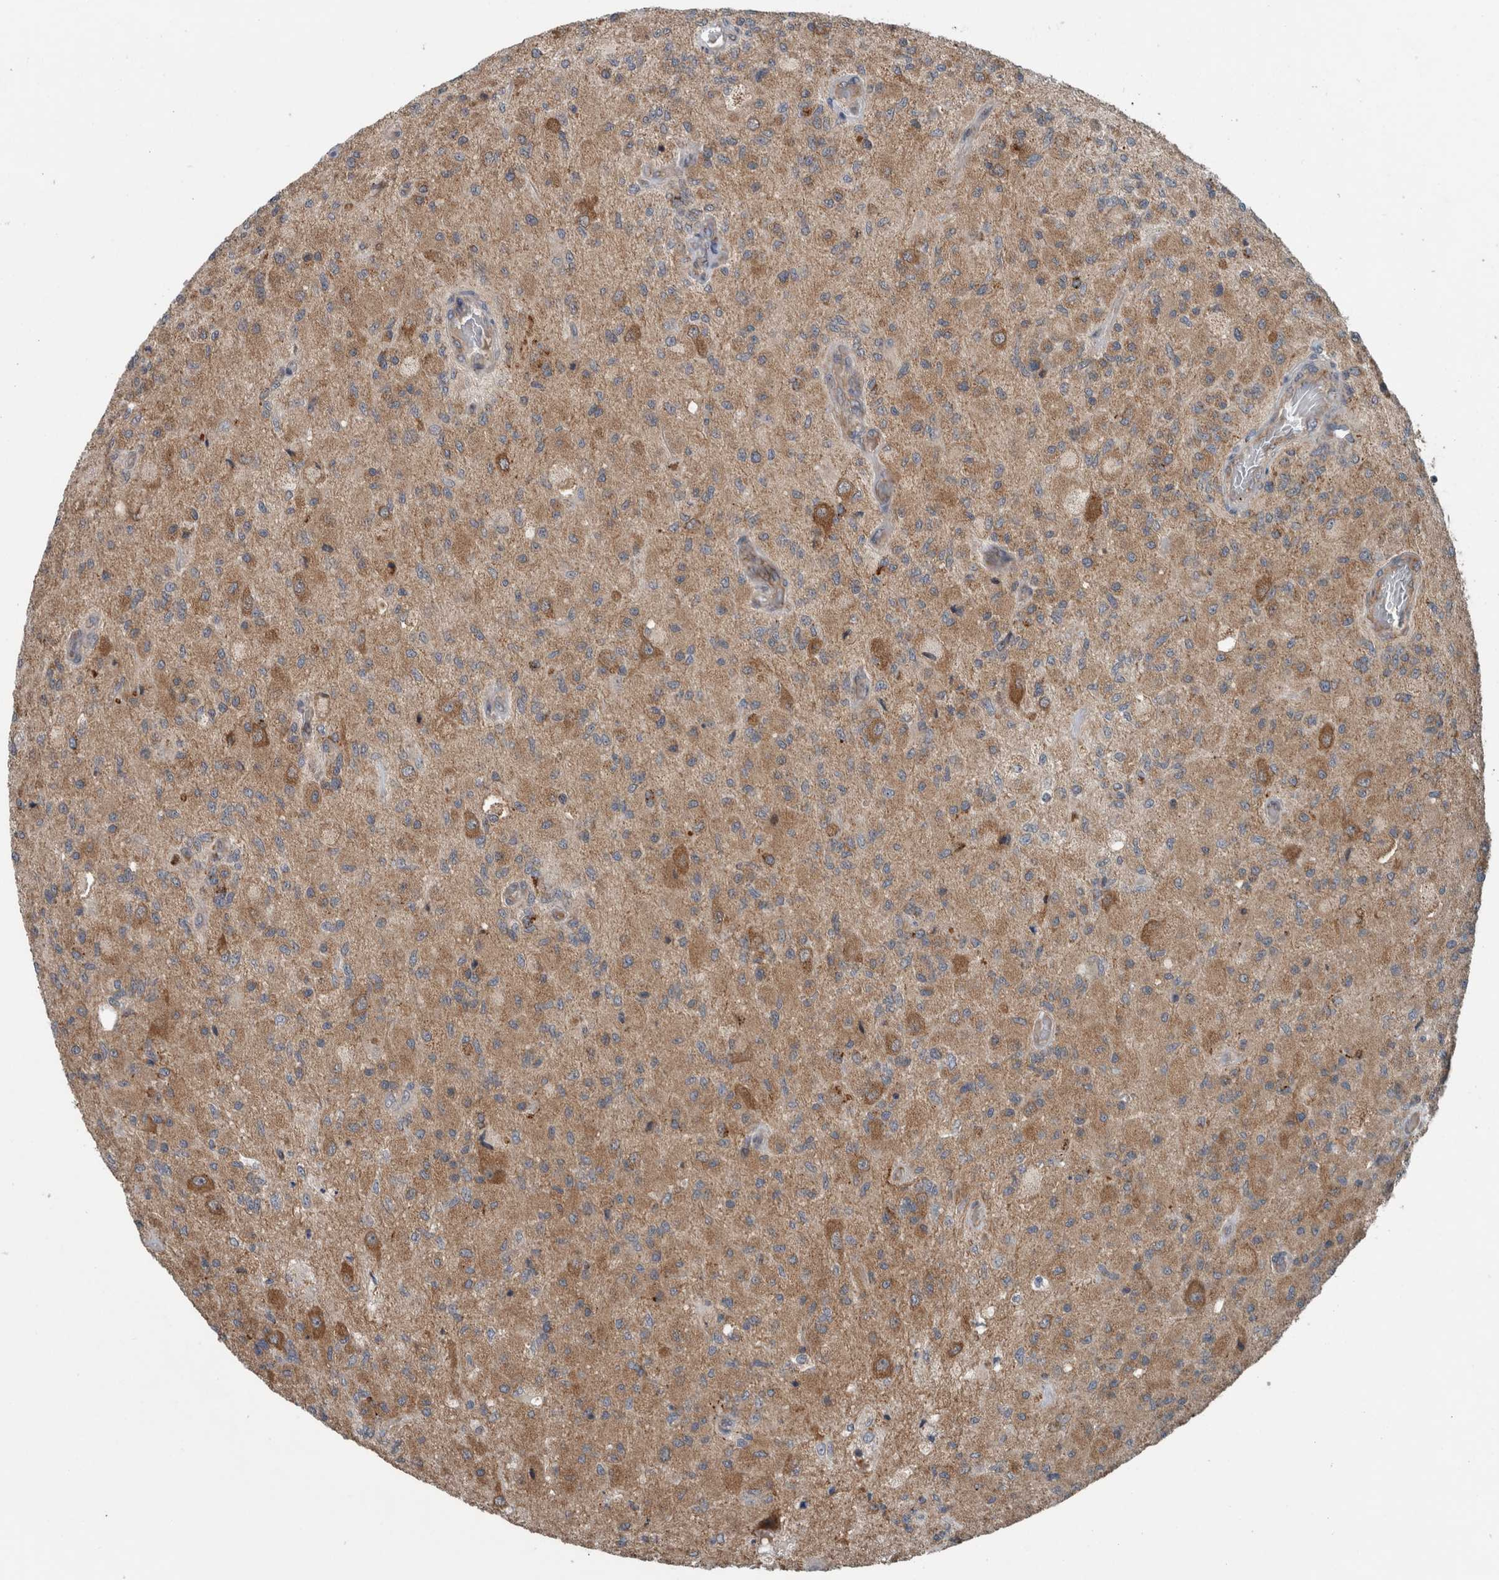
{"staining": {"intensity": "moderate", "quantity": ">75%", "location": "cytoplasmic/membranous"}, "tissue": "glioma", "cell_type": "Tumor cells", "image_type": "cancer", "snomed": [{"axis": "morphology", "description": "Normal tissue, NOS"}, {"axis": "morphology", "description": "Glioma, malignant, High grade"}, {"axis": "topography", "description": "Cerebral cortex"}], "caption": "Immunohistochemical staining of human malignant glioma (high-grade) shows medium levels of moderate cytoplasmic/membranous protein positivity in about >75% of tumor cells. (brown staining indicates protein expression, while blue staining denotes nuclei).", "gene": "GBA2", "patient": {"sex": "male", "age": 77}}